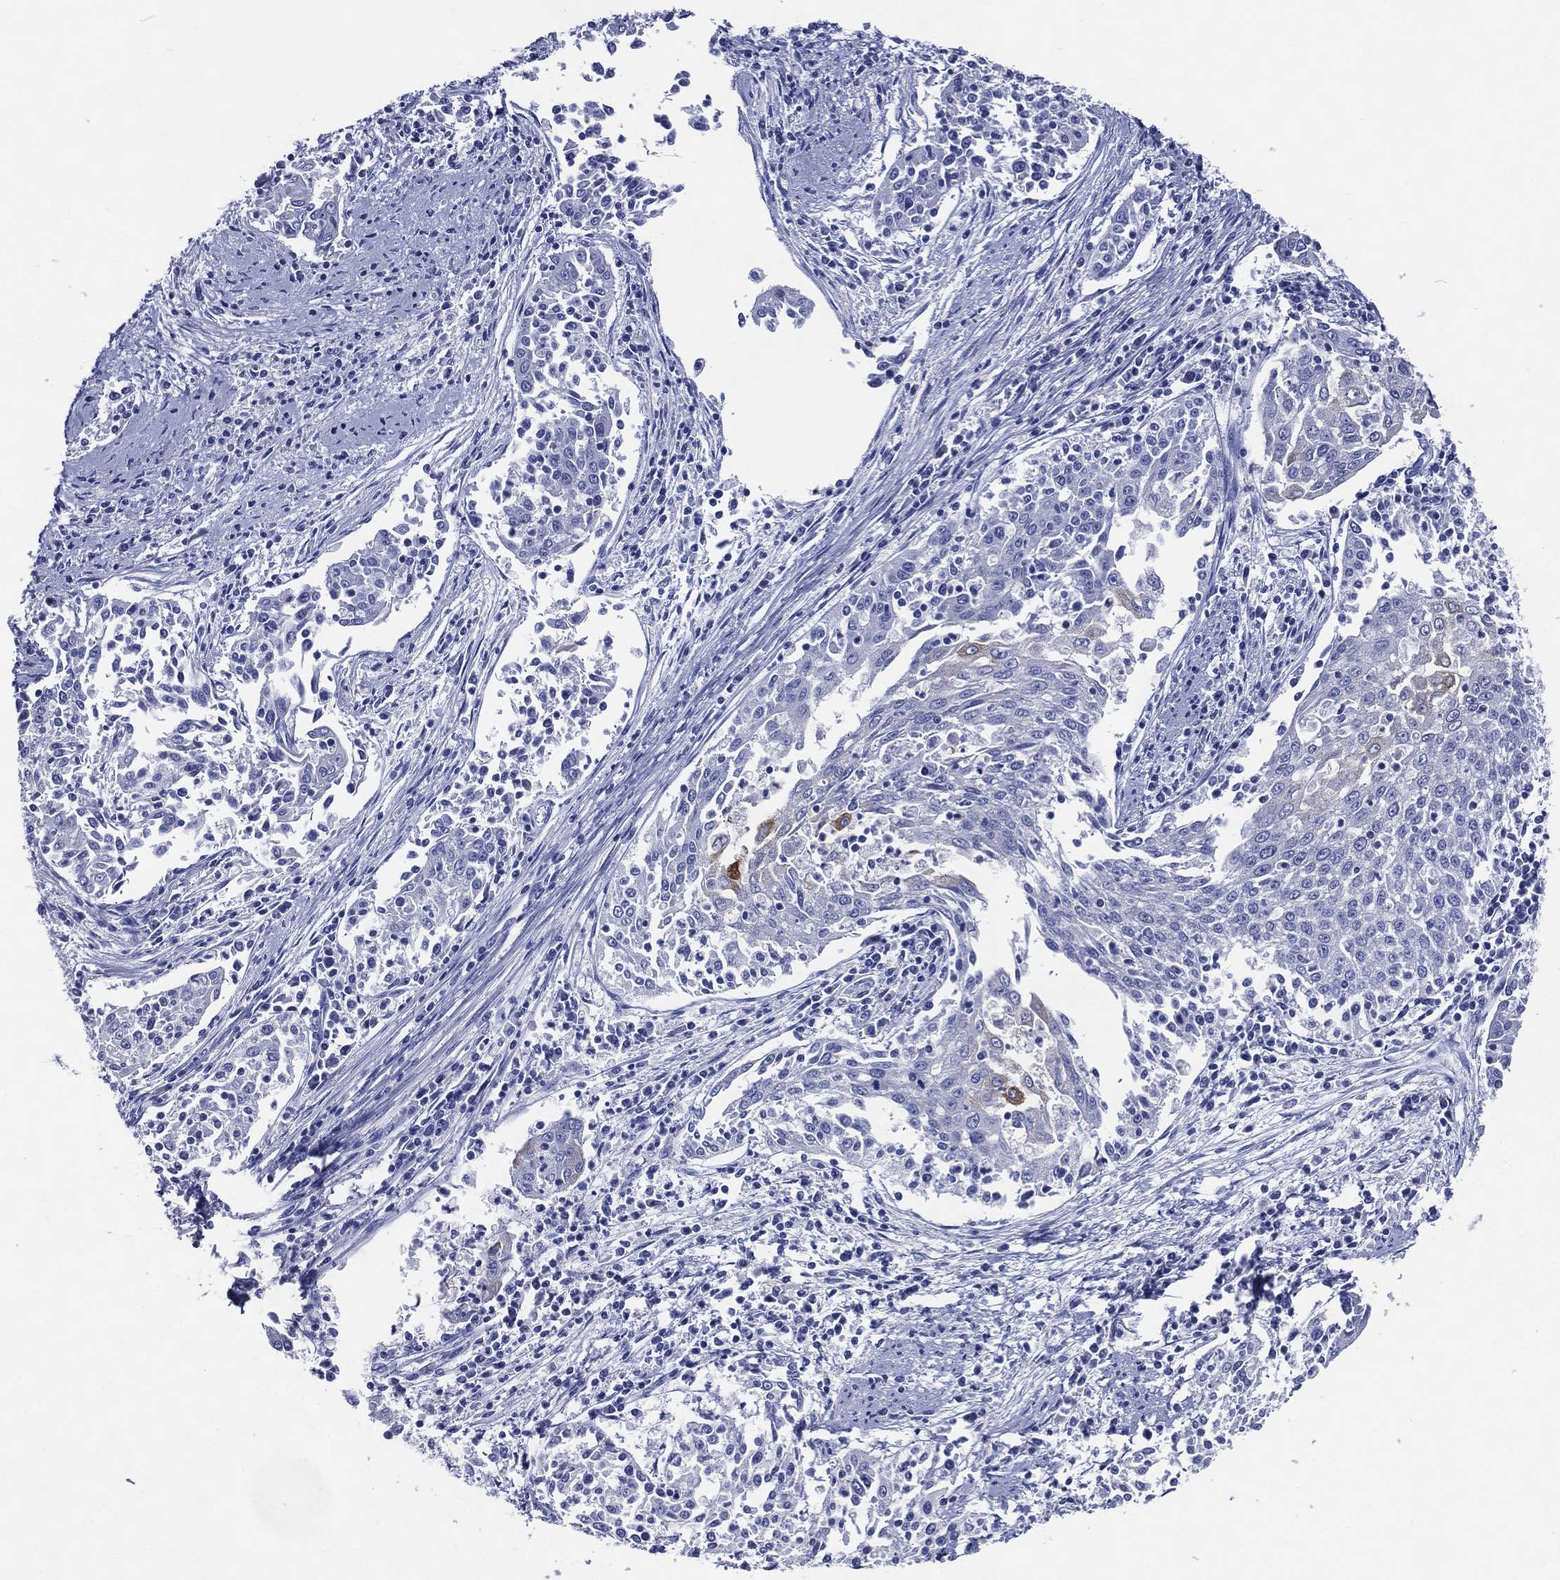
{"staining": {"intensity": "moderate", "quantity": "<25%", "location": "cytoplasmic/membranous"}, "tissue": "cervical cancer", "cell_type": "Tumor cells", "image_type": "cancer", "snomed": [{"axis": "morphology", "description": "Squamous cell carcinoma, NOS"}, {"axis": "topography", "description": "Cervix"}], "caption": "Immunohistochemical staining of squamous cell carcinoma (cervical) displays low levels of moderate cytoplasmic/membranous protein expression in about <25% of tumor cells. The protein of interest is shown in brown color, while the nuclei are stained blue.", "gene": "ACE2", "patient": {"sex": "female", "age": 41}}